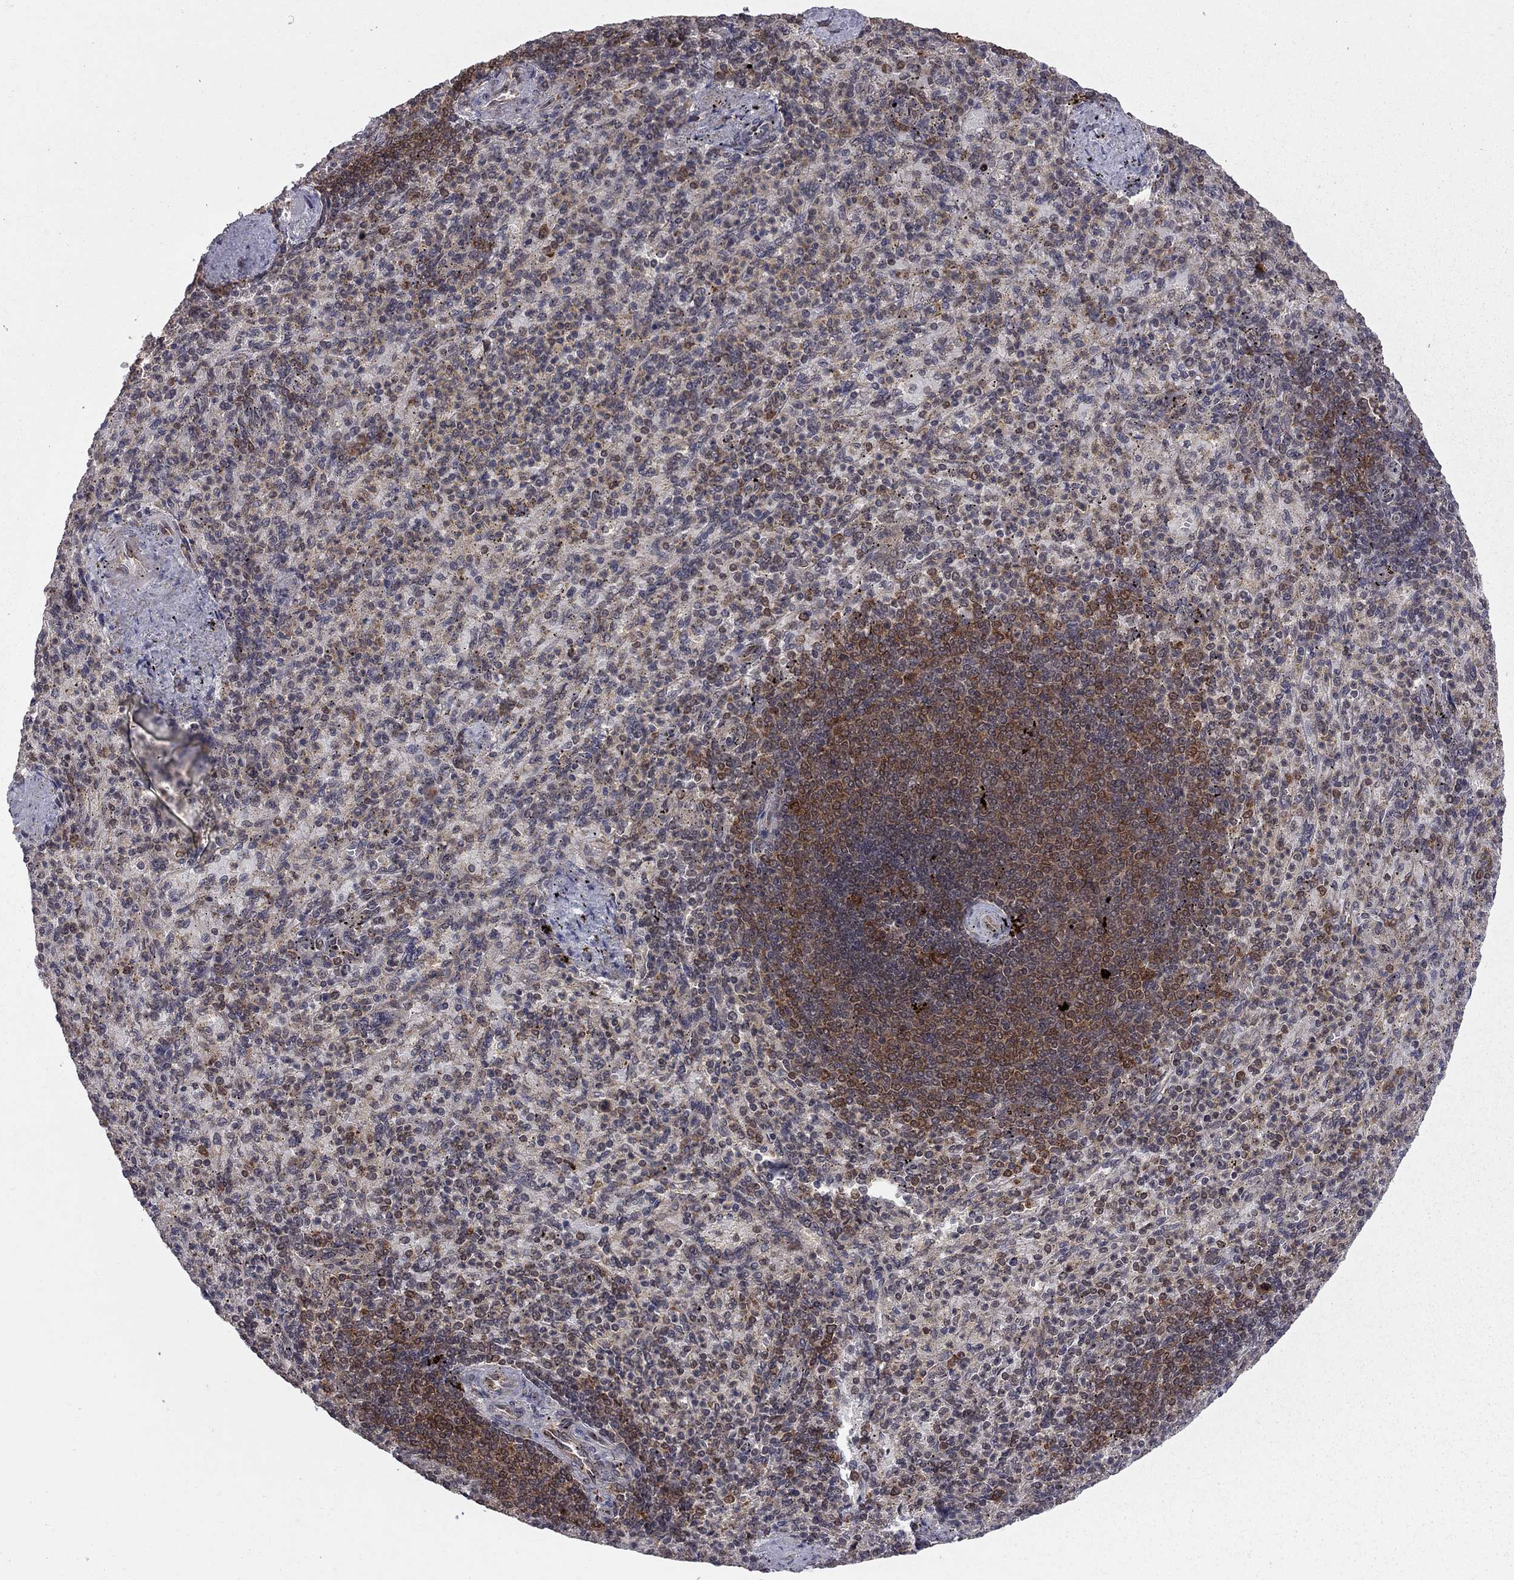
{"staining": {"intensity": "strong", "quantity": "<25%", "location": "cytoplasmic/membranous"}, "tissue": "spleen", "cell_type": "Cells in red pulp", "image_type": "normal", "snomed": [{"axis": "morphology", "description": "Normal tissue, NOS"}, {"axis": "topography", "description": "Spleen"}], "caption": "Strong cytoplasmic/membranous staining is seen in approximately <25% of cells in red pulp in normal spleen. (IHC, brightfield microscopy, high magnification).", "gene": "NAA50", "patient": {"sex": "female", "age": 74}}